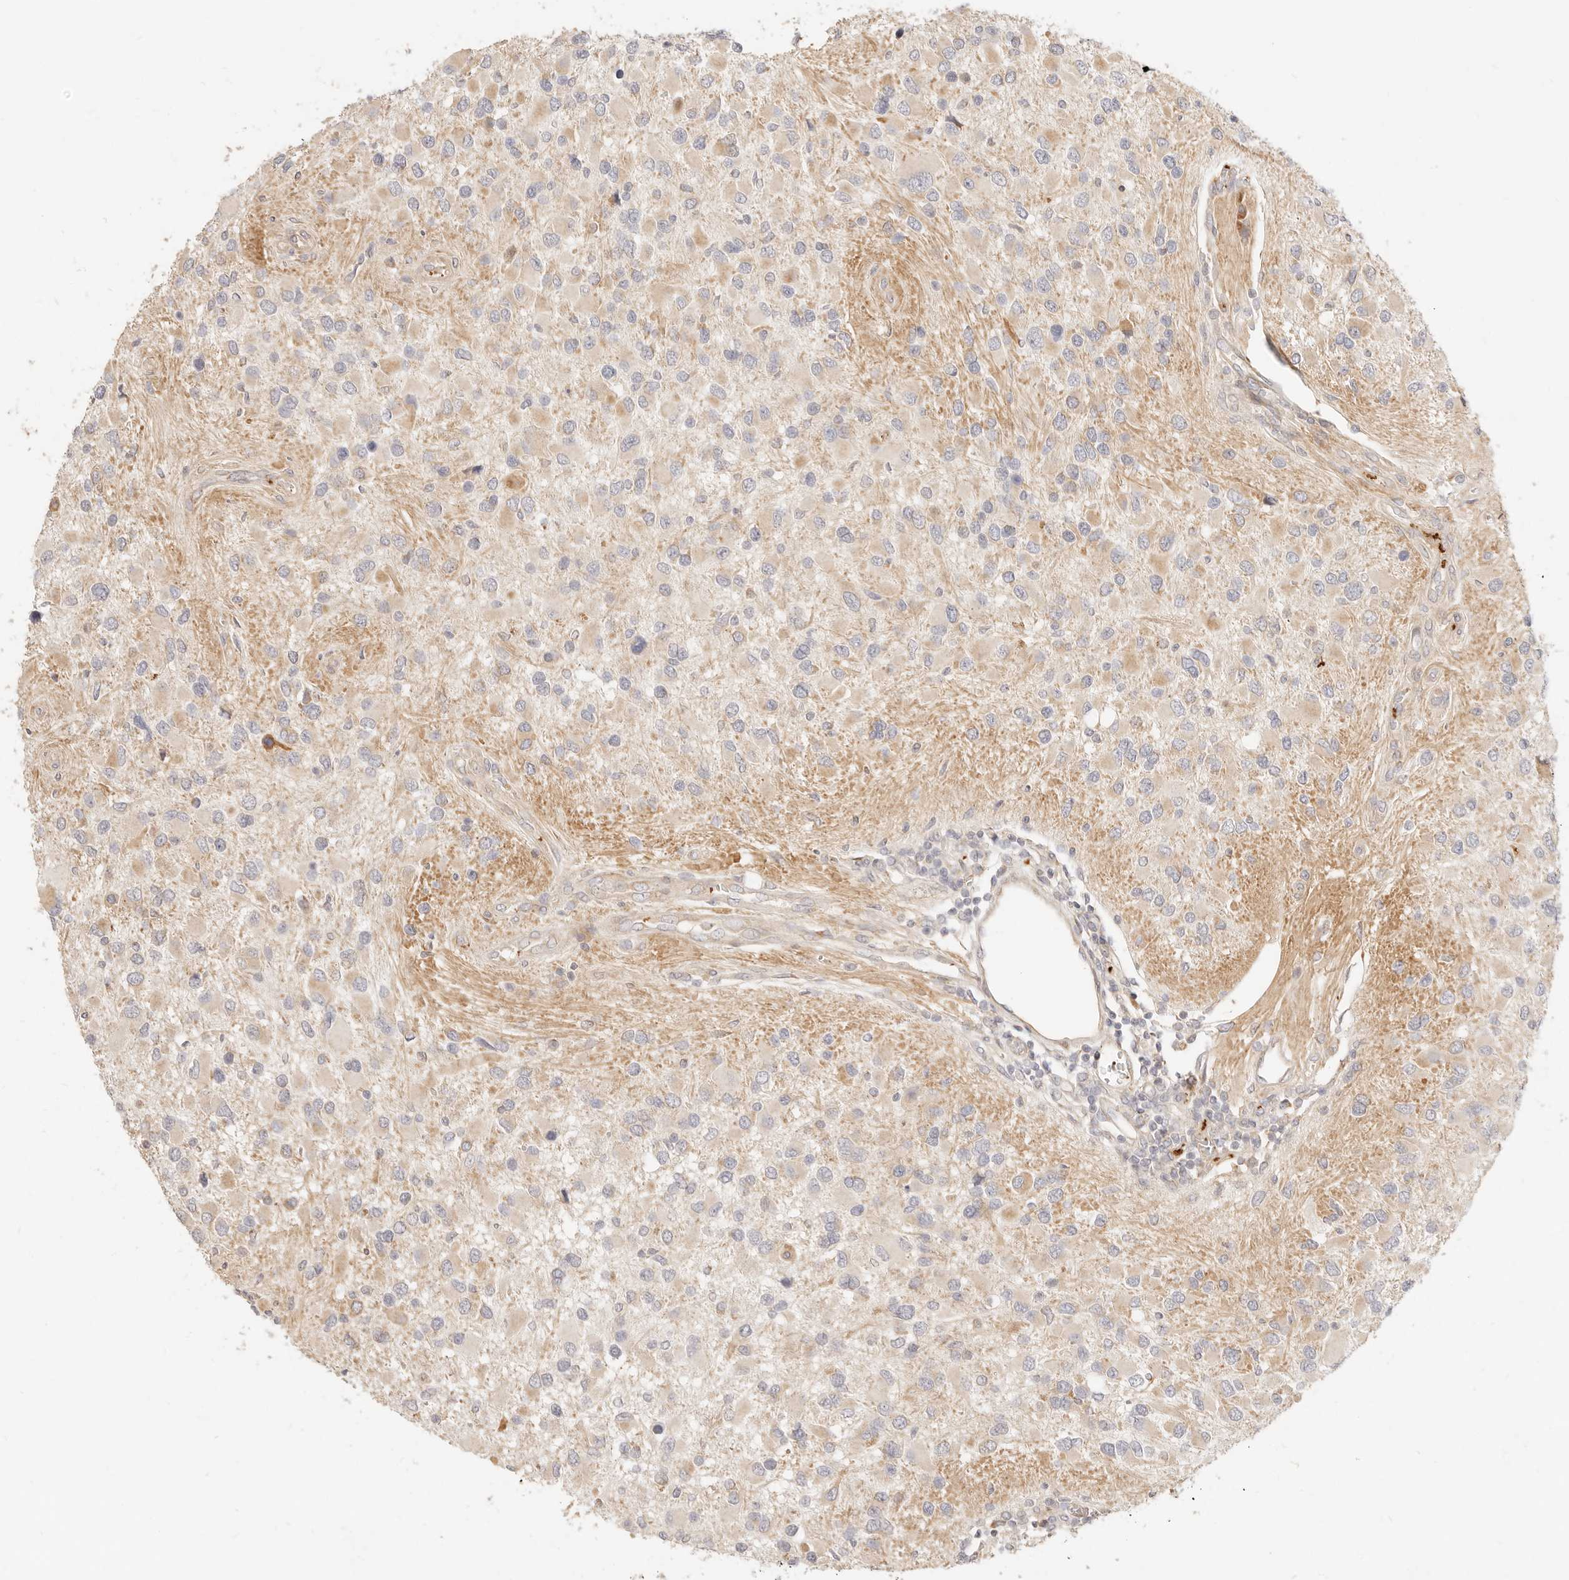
{"staining": {"intensity": "moderate", "quantity": "<25%", "location": "cytoplasmic/membranous"}, "tissue": "glioma", "cell_type": "Tumor cells", "image_type": "cancer", "snomed": [{"axis": "morphology", "description": "Glioma, malignant, High grade"}, {"axis": "topography", "description": "Brain"}], "caption": "Malignant glioma (high-grade) was stained to show a protein in brown. There is low levels of moderate cytoplasmic/membranous staining in about <25% of tumor cells.", "gene": "UBXN10", "patient": {"sex": "male", "age": 53}}